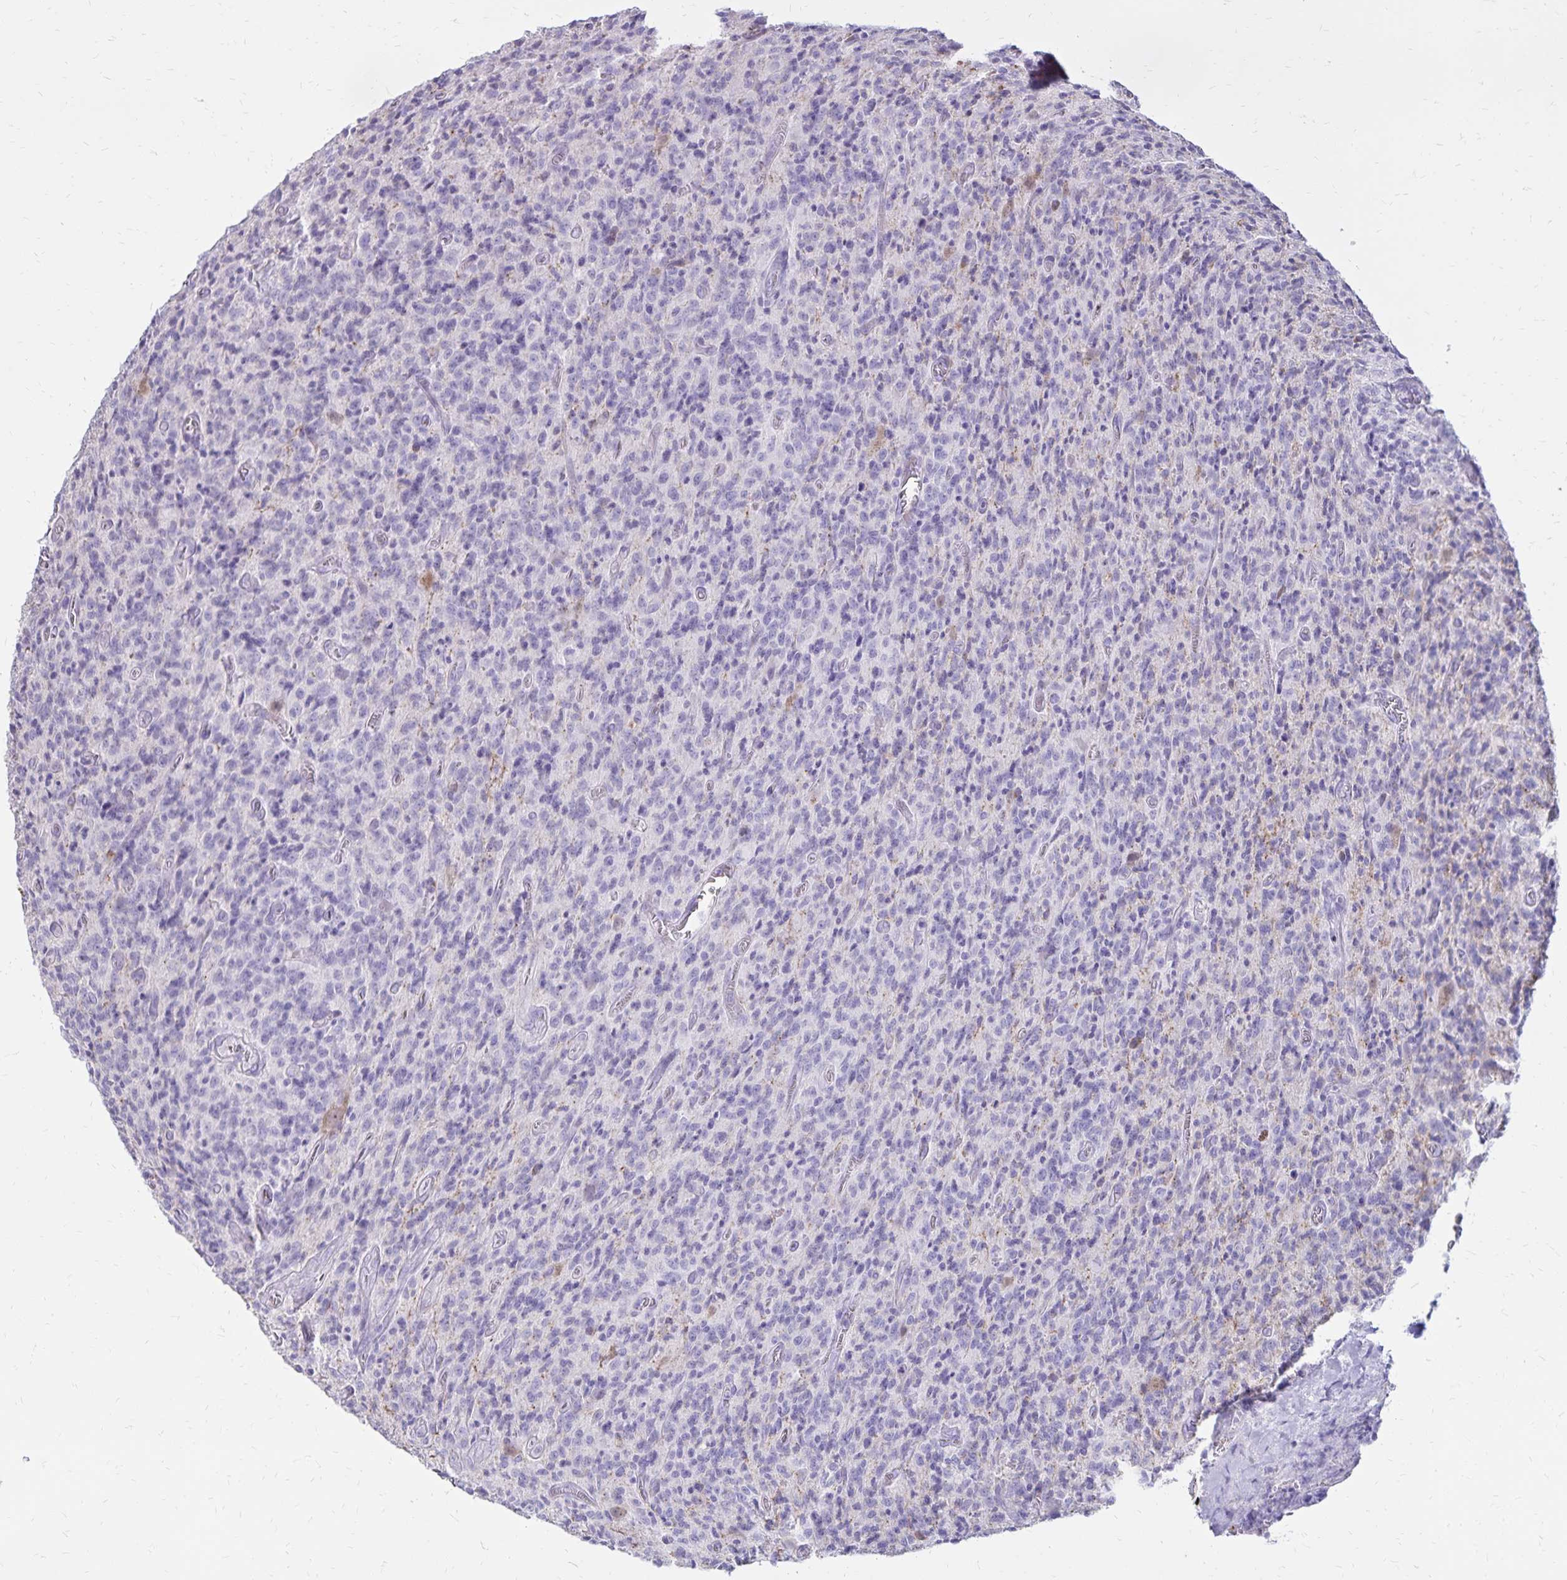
{"staining": {"intensity": "negative", "quantity": "none", "location": "none"}, "tissue": "glioma", "cell_type": "Tumor cells", "image_type": "cancer", "snomed": [{"axis": "morphology", "description": "Glioma, malignant, High grade"}, {"axis": "topography", "description": "Brain"}], "caption": "DAB (3,3'-diaminobenzidine) immunohistochemical staining of human malignant glioma (high-grade) shows no significant expression in tumor cells.", "gene": "SH3GL3", "patient": {"sex": "male", "age": 76}}